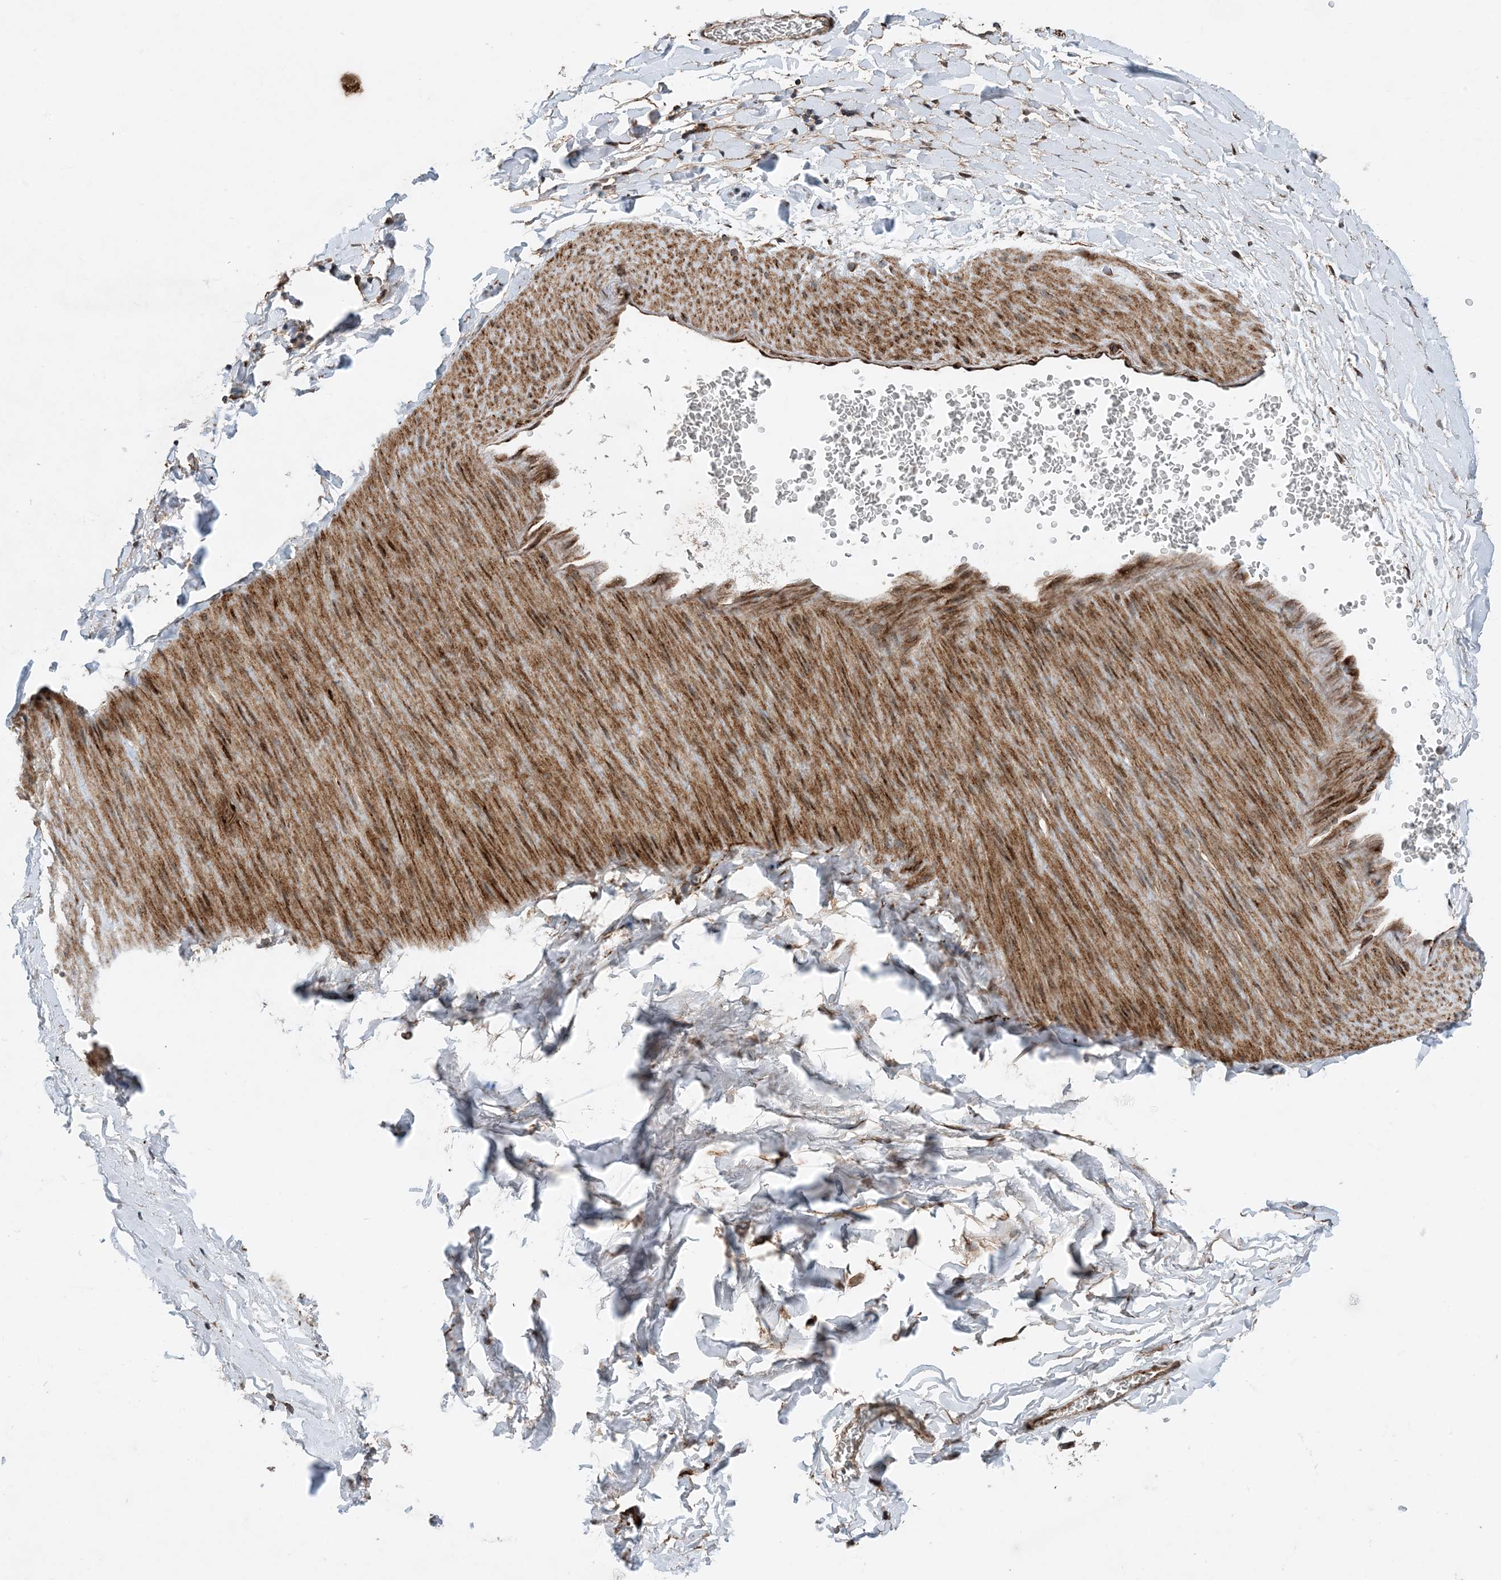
{"staining": {"intensity": "moderate", "quantity": "25%-75%", "location": "cytoplasmic/membranous"}, "tissue": "adipose tissue", "cell_type": "Adipocytes", "image_type": "normal", "snomed": [{"axis": "morphology", "description": "Normal tissue, NOS"}, {"axis": "topography", "description": "Gallbladder"}, {"axis": "topography", "description": "Peripheral nerve tissue"}], "caption": "Immunohistochemical staining of normal adipose tissue reveals 25%-75% levels of moderate cytoplasmic/membranous protein expression in about 25%-75% of adipocytes. Using DAB (brown) and hematoxylin (blue) stains, captured at high magnification using brightfield microscopy.", "gene": "HEMK1", "patient": {"sex": "male", "age": 38}}